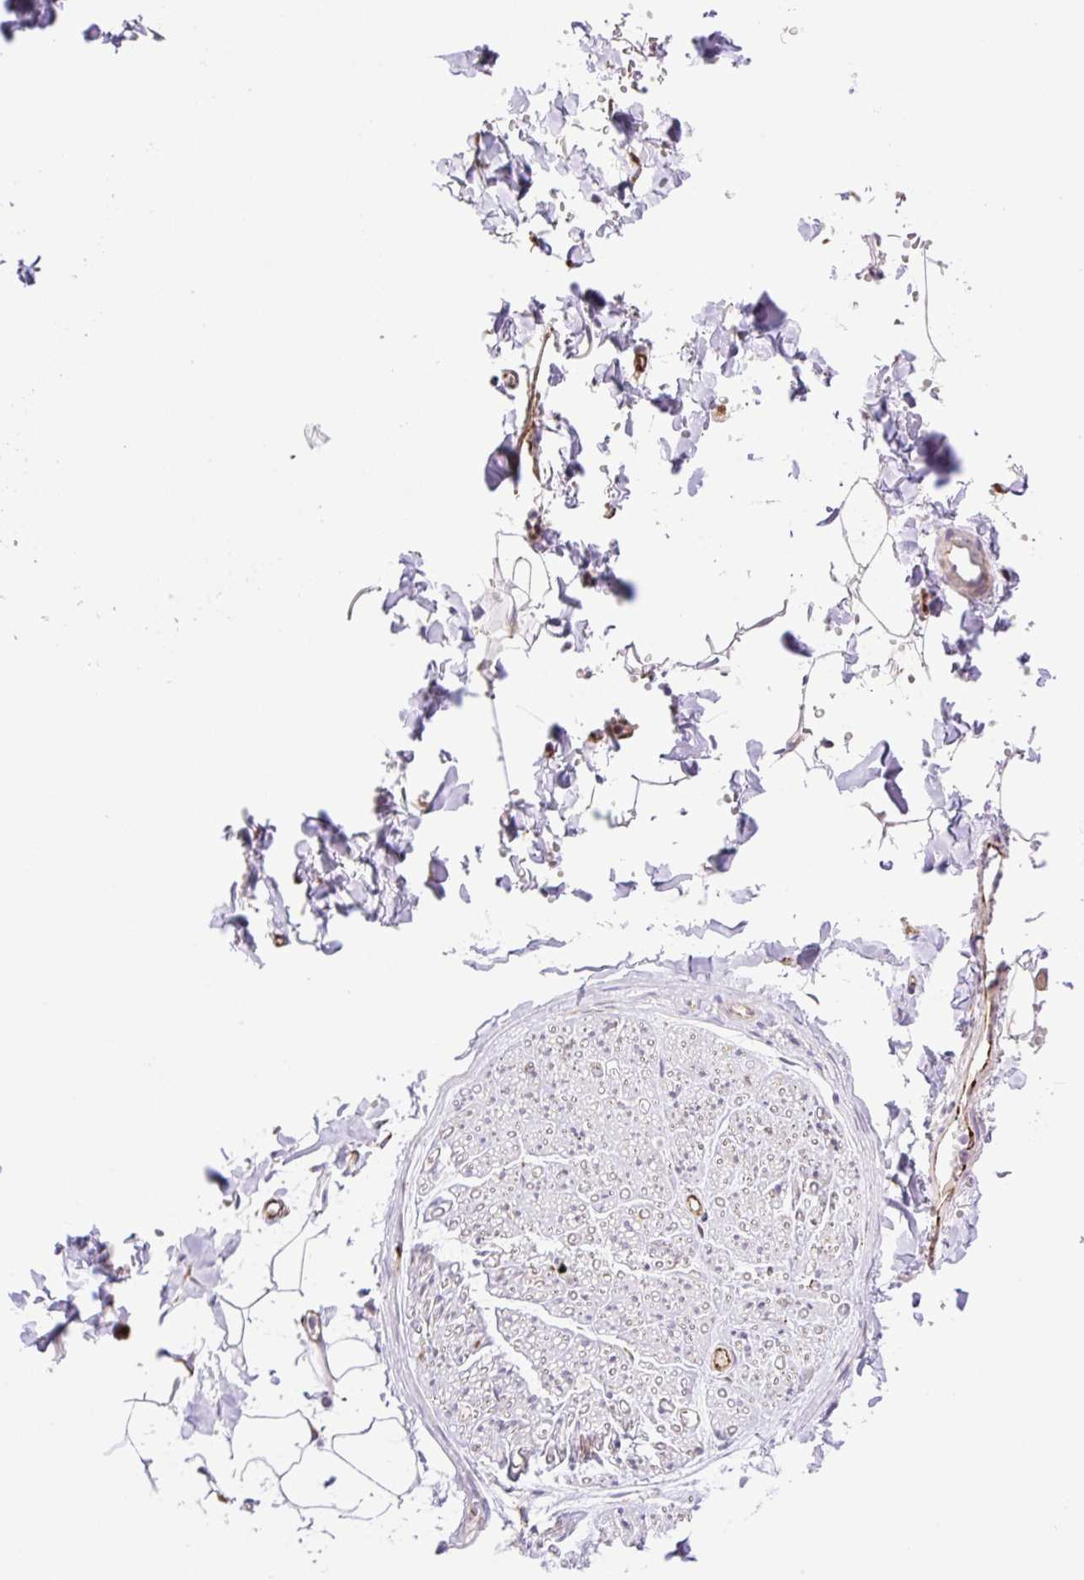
{"staining": {"intensity": "negative", "quantity": "none", "location": "none"}, "tissue": "adipose tissue", "cell_type": "Adipocytes", "image_type": "normal", "snomed": [{"axis": "morphology", "description": "Normal tissue, NOS"}, {"axis": "topography", "description": "Cartilage tissue"}, {"axis": "topography", "description": "Bronchus"}, {"axis": "topography", "description": "Peripheral nerve tissue"}], "caption": "Adipocytes are negative for brown protein staining in normal adipose tissue. Nuclei are stained in blue.", "gene": "RAB30", "patient": {"sex": "female", "age": 59}}